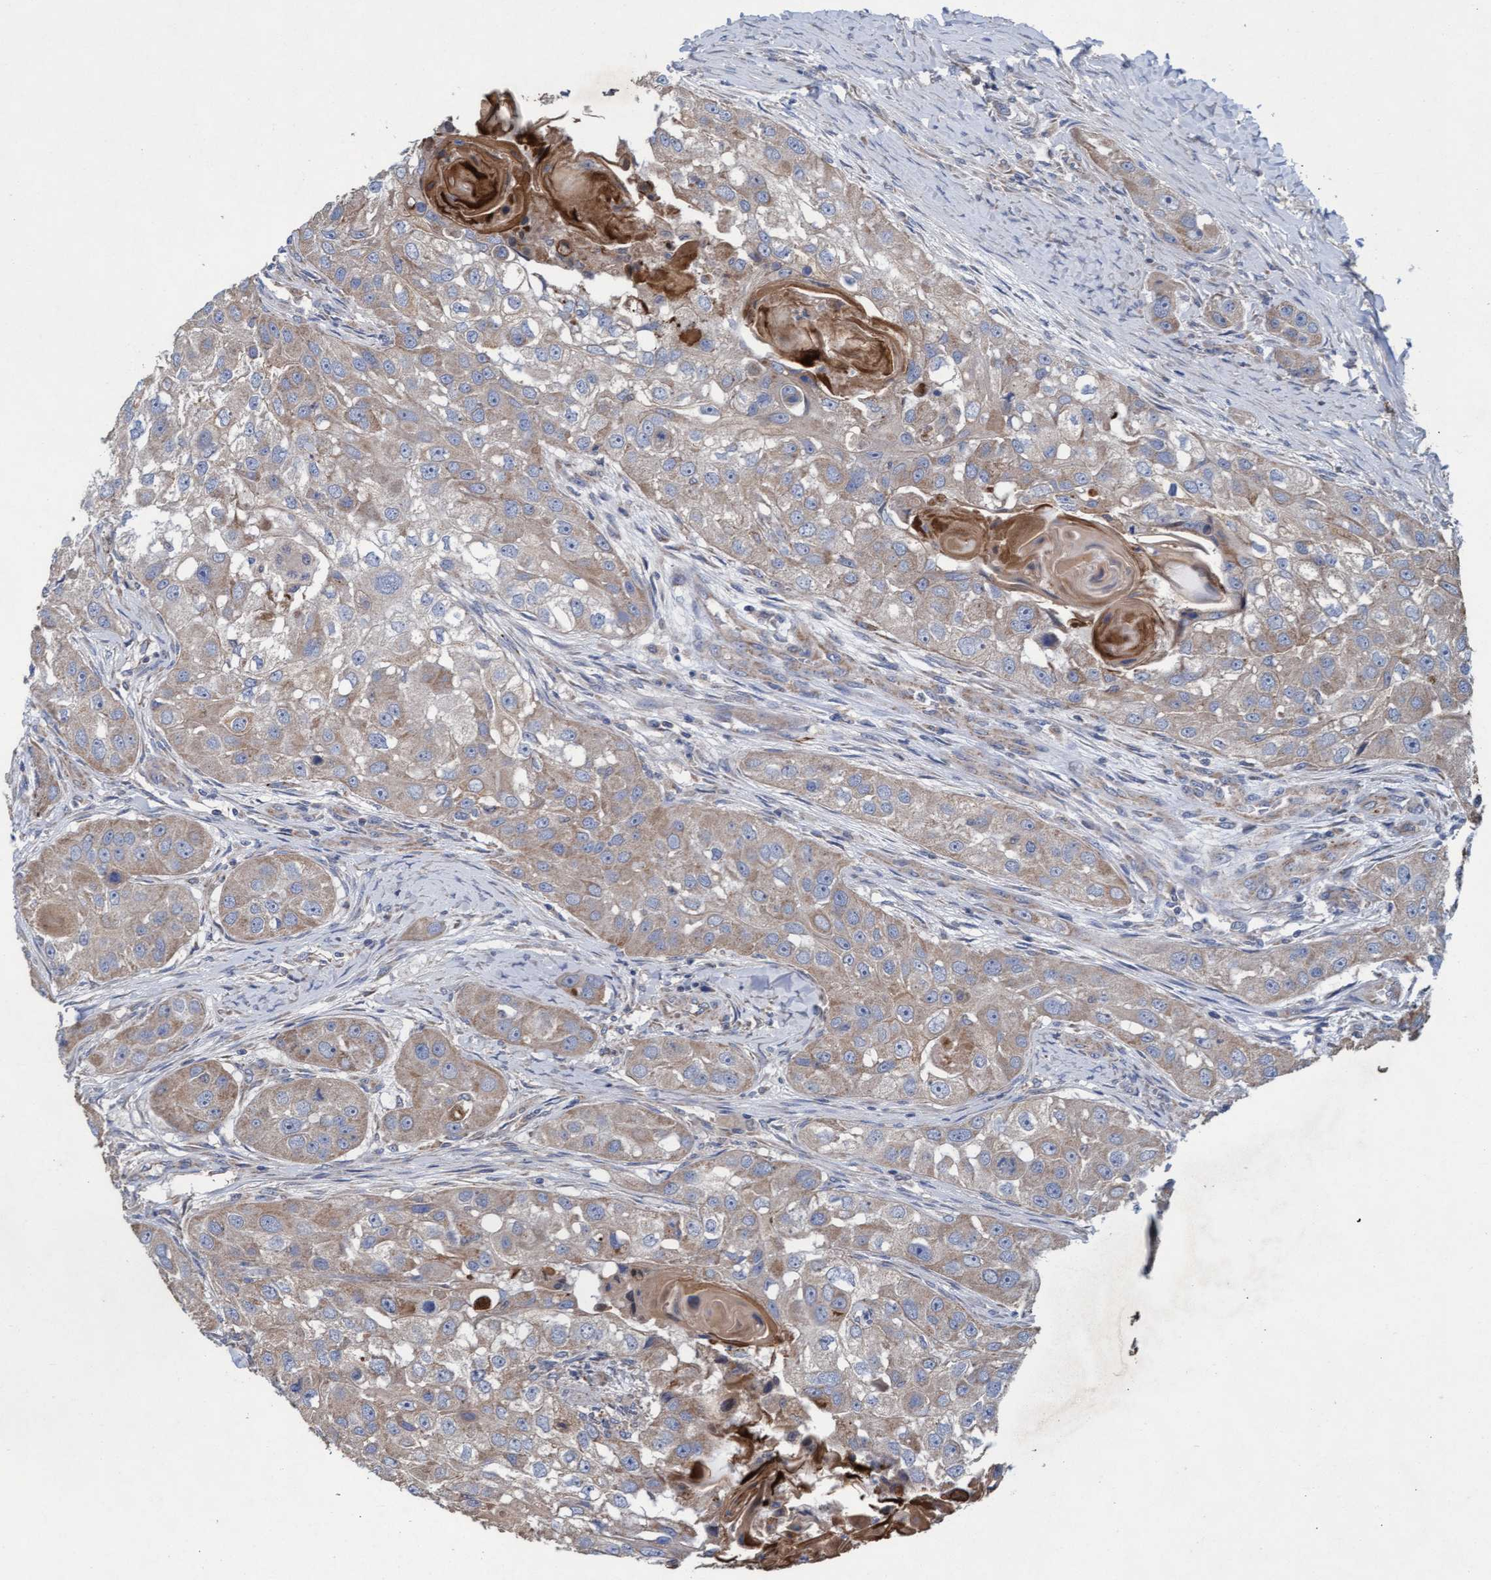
{"staining": {"intensity": "weak", "quantity": ">75%", "location": "cytoplasmic/membranous"}, "tissue": "head and neck cancer", "cell_type": "Tumor cells", "image_type": "cancer", "snomed": [{"axis": "morphology", "description": "Normal tissue, NOS"}, {"axis": "morphology", "description": "Squamous cell carcinoma, NOS"}, {"axis": "topography", "description": "Skeletal muscle"}, {"axis": "topography", "description": "Head-Neck"}], "caption": "Brown immunohistochemical staining in human squamous cell carcinoma (head and neck) reveals weak cytoplasmic/membranous staining in about >75% of tumor cells.", "gene": "MRPL38", "patient": {"sex": "male", "age": 51}}